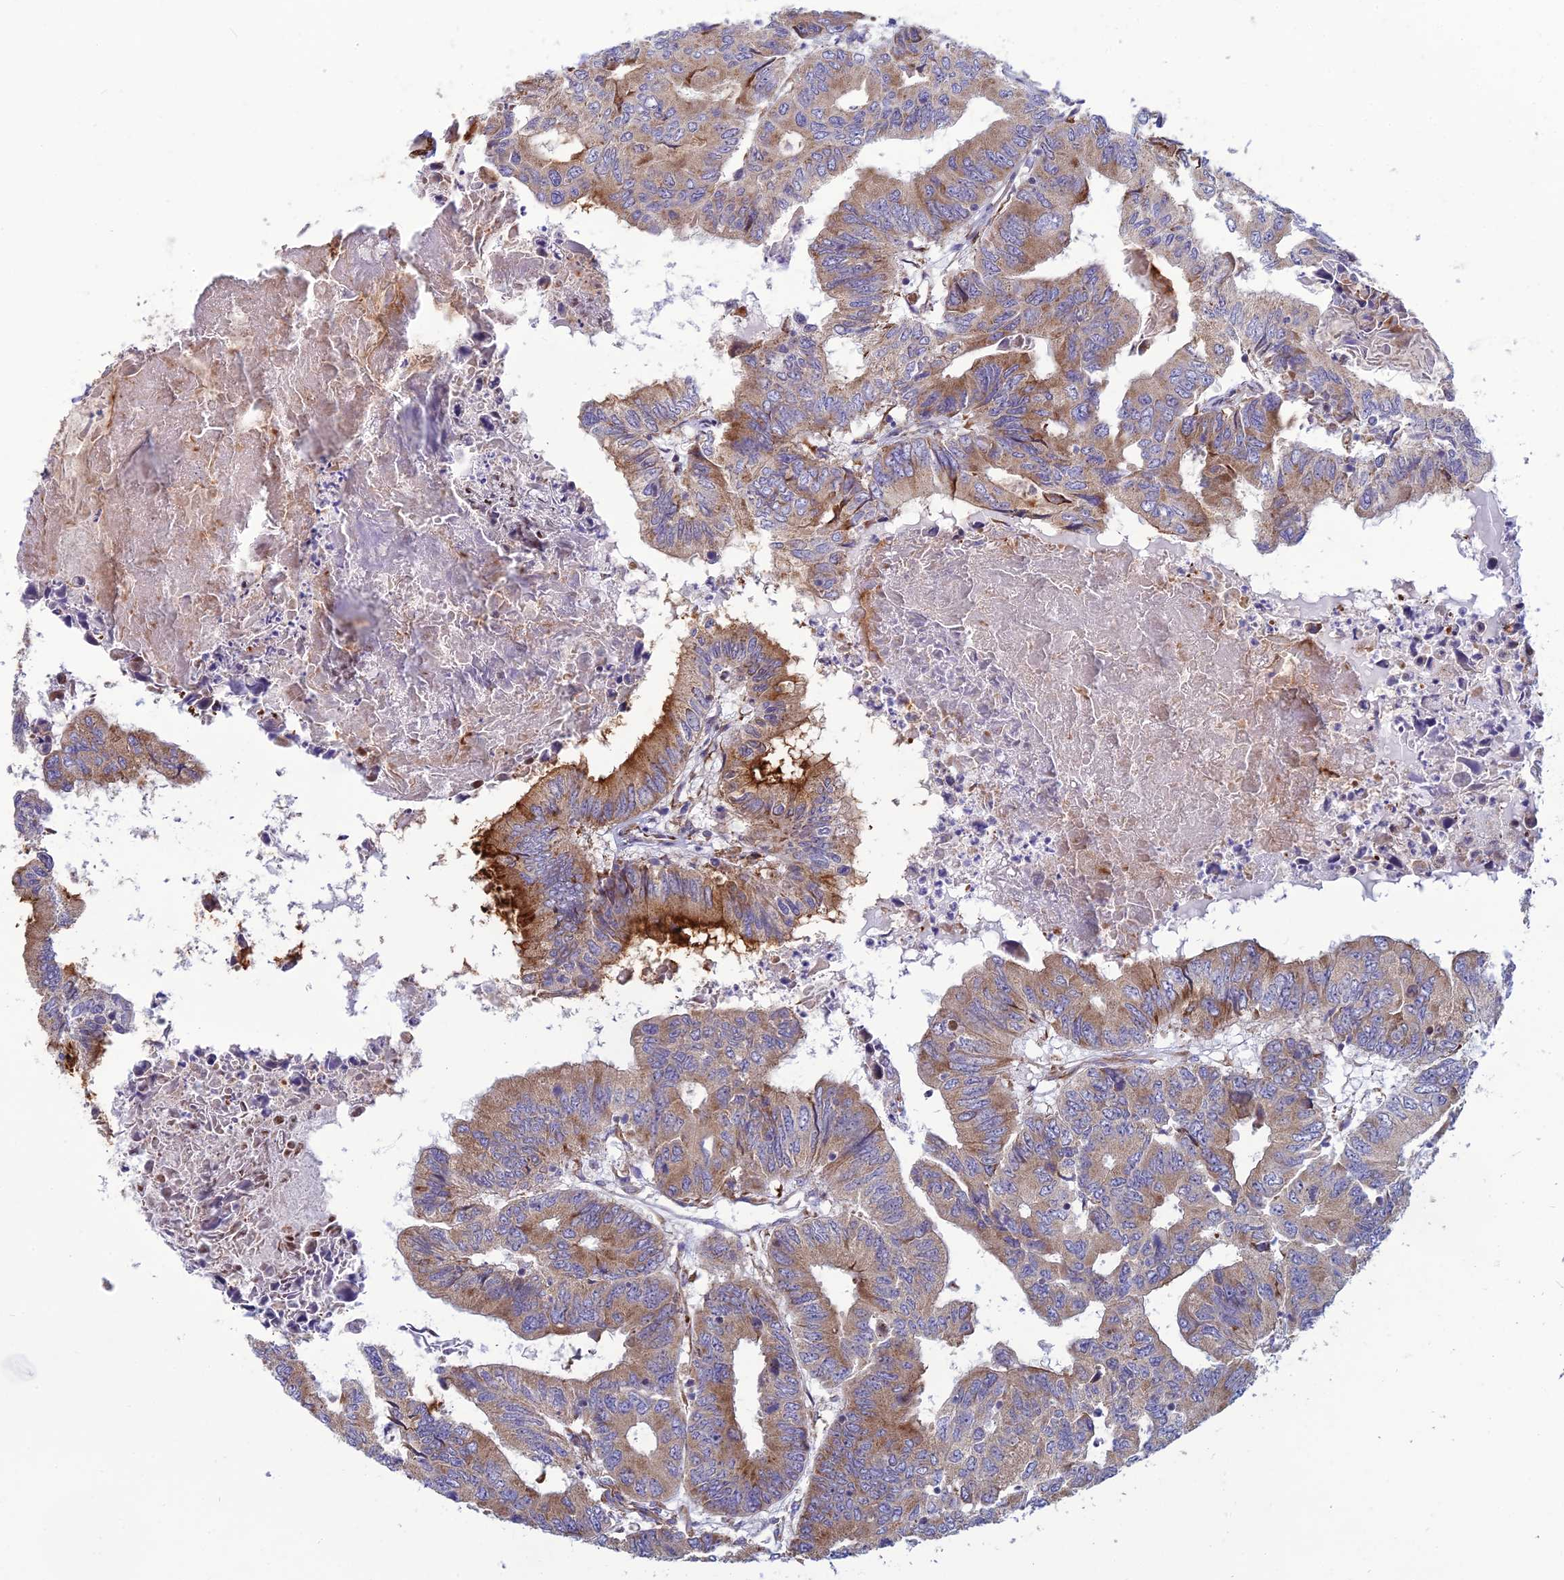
{"staining": {"intensity": "moderate", "quantity": ">75%", "location": "cytoplasmic/membranous"}, "tissue": "colorectal cancer", "cell_type": "Tumor cells", "image_type": "cancer", "snomed": [{"axis": "morphology", "description": "Adenocarcinoma, NOS"}, {"axis": "topography", "description": "Colon"}], "caption": "A high-resolution histopathology image shows immunohistochemistry staining of colorectal cancer (adenocarcinoma), which reveals moderate cytoplasmic/membranous staining in approximately >75% of tumor cells. The protein of interest is shown in brown color, while the nuclei are stained blue.", "gene": "RPL17-C18orf32", "patient": {"sex": "male", "age": 85}}